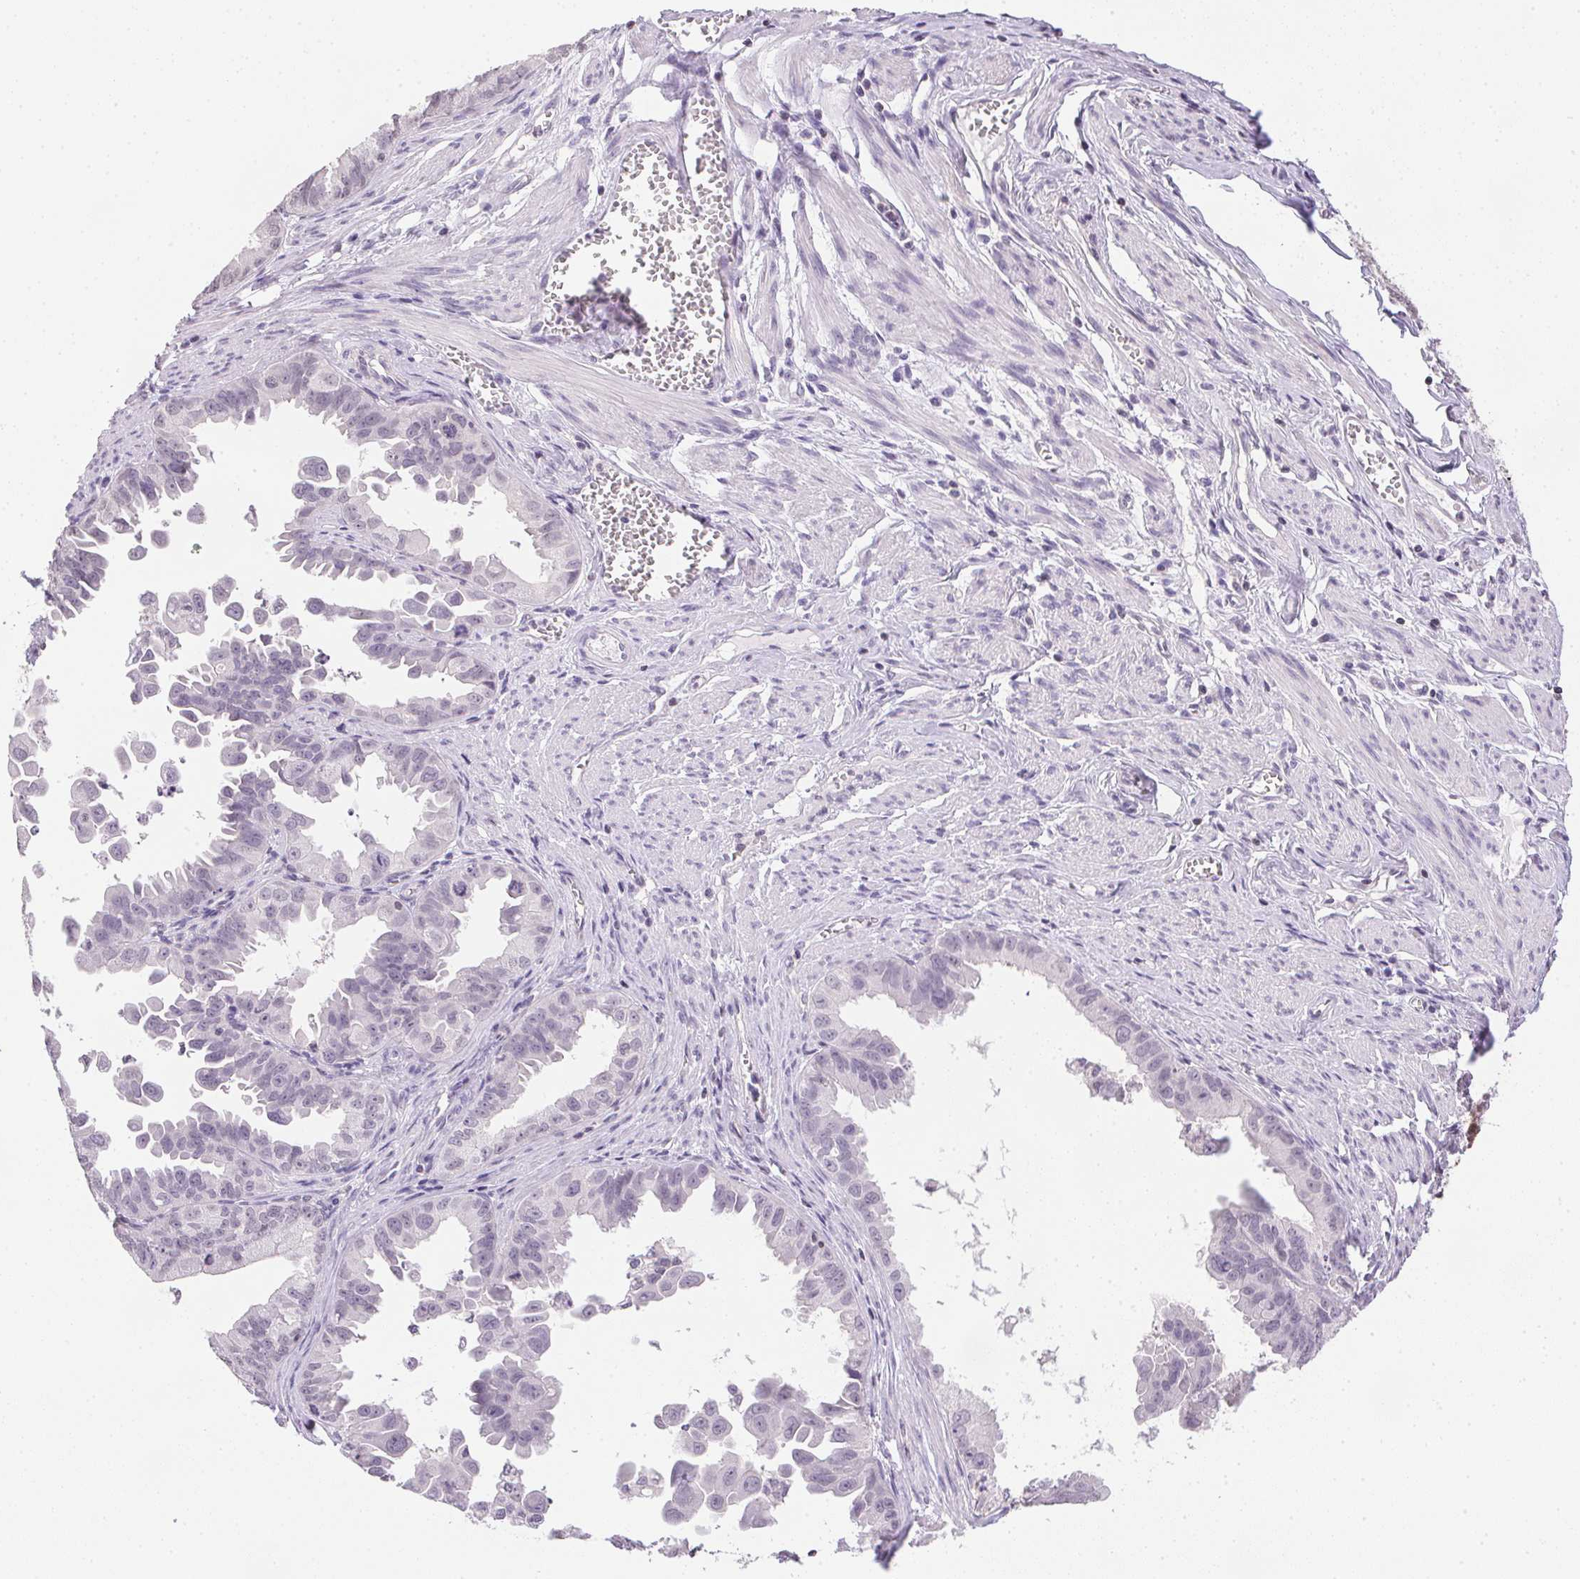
{"staining": {"intensity": "negative", "quantity": "none", "location": "none"}, "tissue": "ovarian cancer", "cell_type": "Tumor cells", "image_type": "cancer", "snomed": [{"axis": "morphology", "description": "Carcinoma, endometroid"}, {"axis": "topography", "description": "Ovary"}], "caption": "Tumor cells show no significant protein expression in ovarian cancer.", "gene": "PRL", "patient": {"sex": "female", "age": 85}}